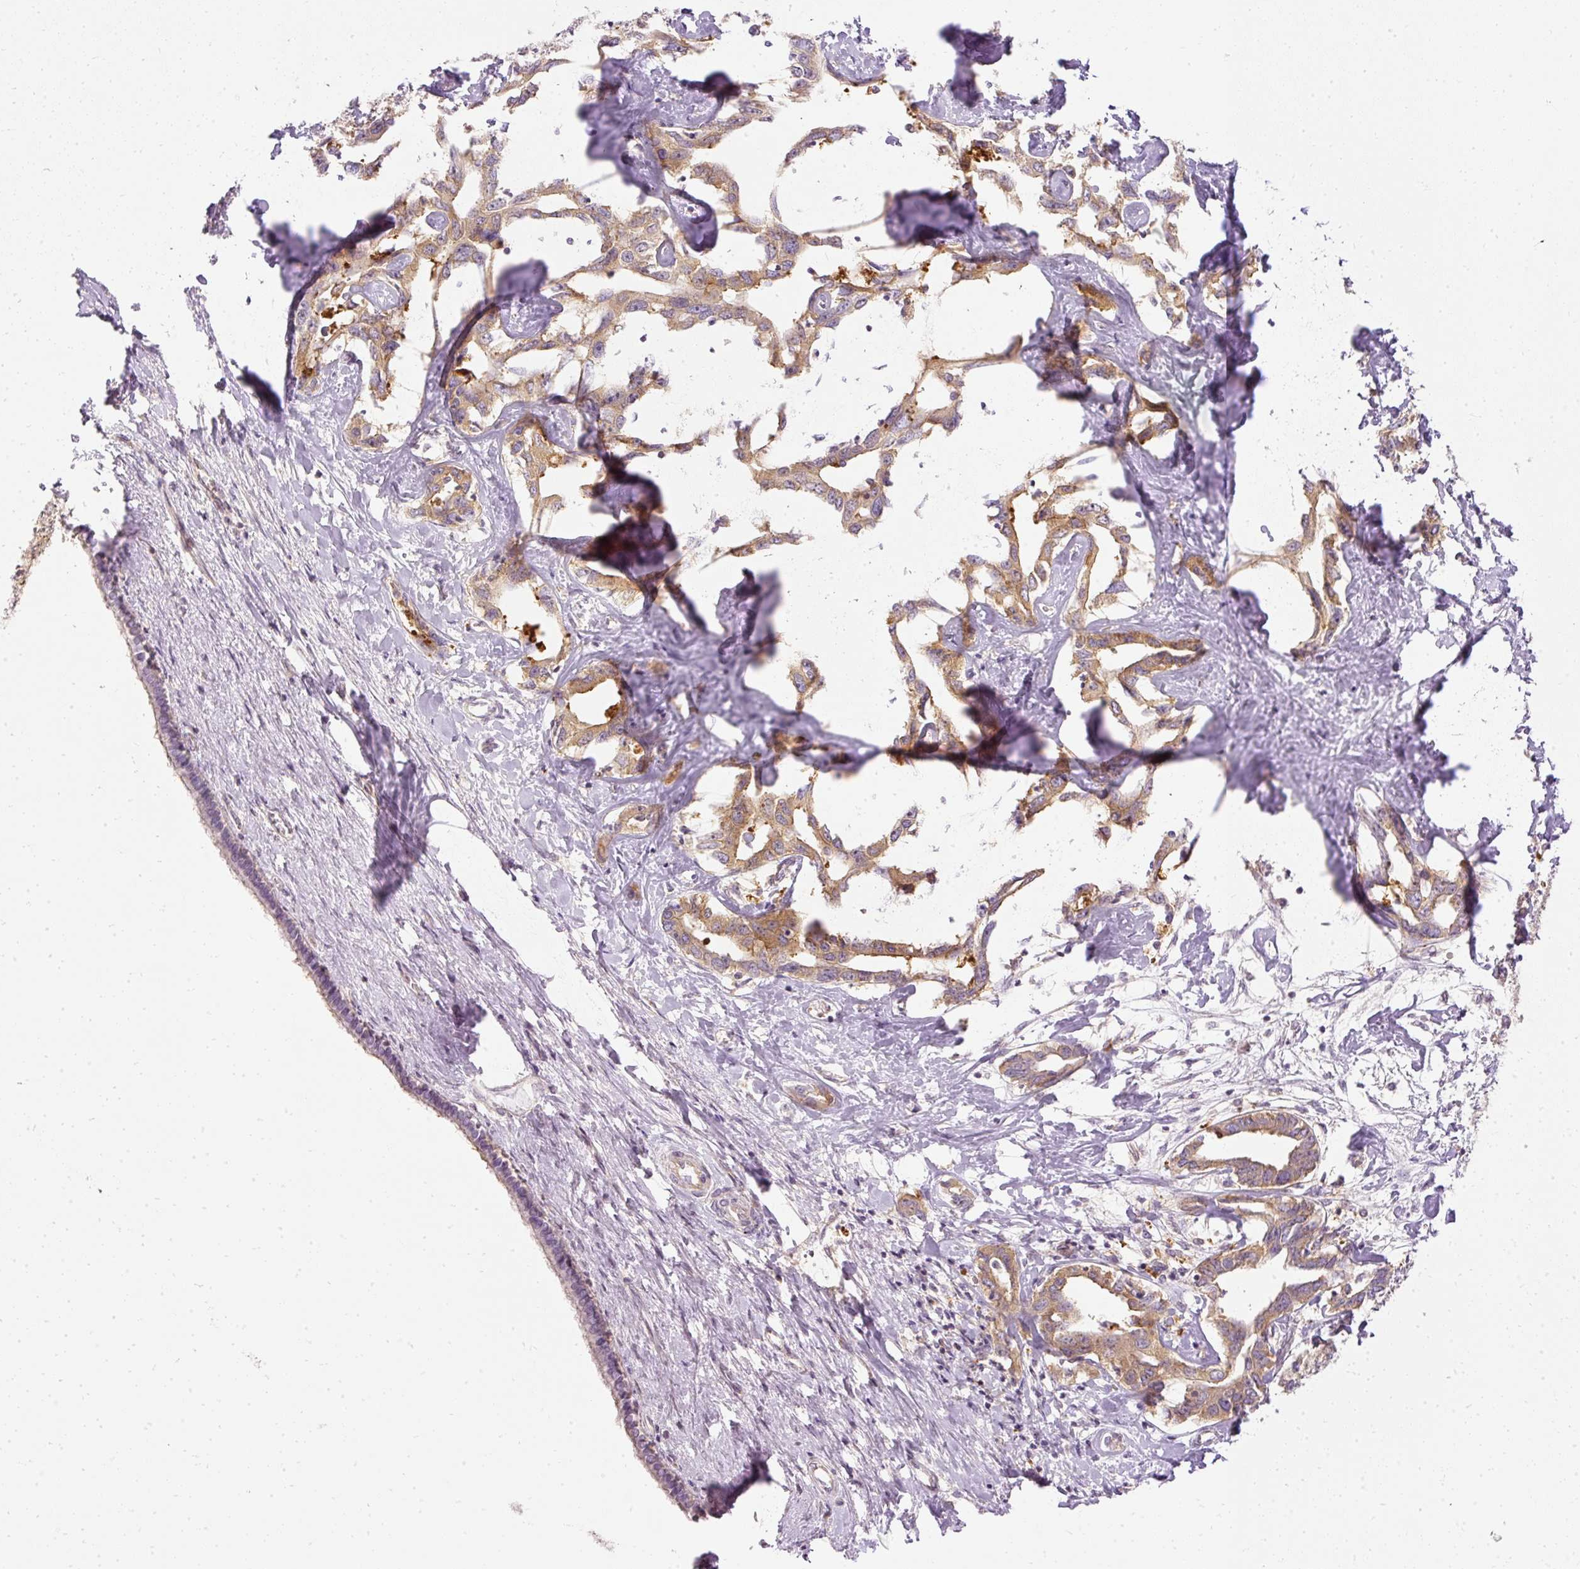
{"staining": {"intensity": "moderate", "quantity": ">75%", "location": "cytoplasmic/membranous"}, "tissue": "liver cancer", "cell_type": "Tumor cells", "image_type": "cancer", "snomed": [{"axis": "morphology", "description": "Cholangiocarcinoma"}, {"axis": "topography", "description": "Liver"}], "caption": "Liver cancer (cholangiocarcinoma) stained with a brown dye shows moderate cytoplasmic/membranous positive staining in about >75% of tumor cells.", "gene": "ARMH3", "patient": {"sex": "male", "age": 59}}